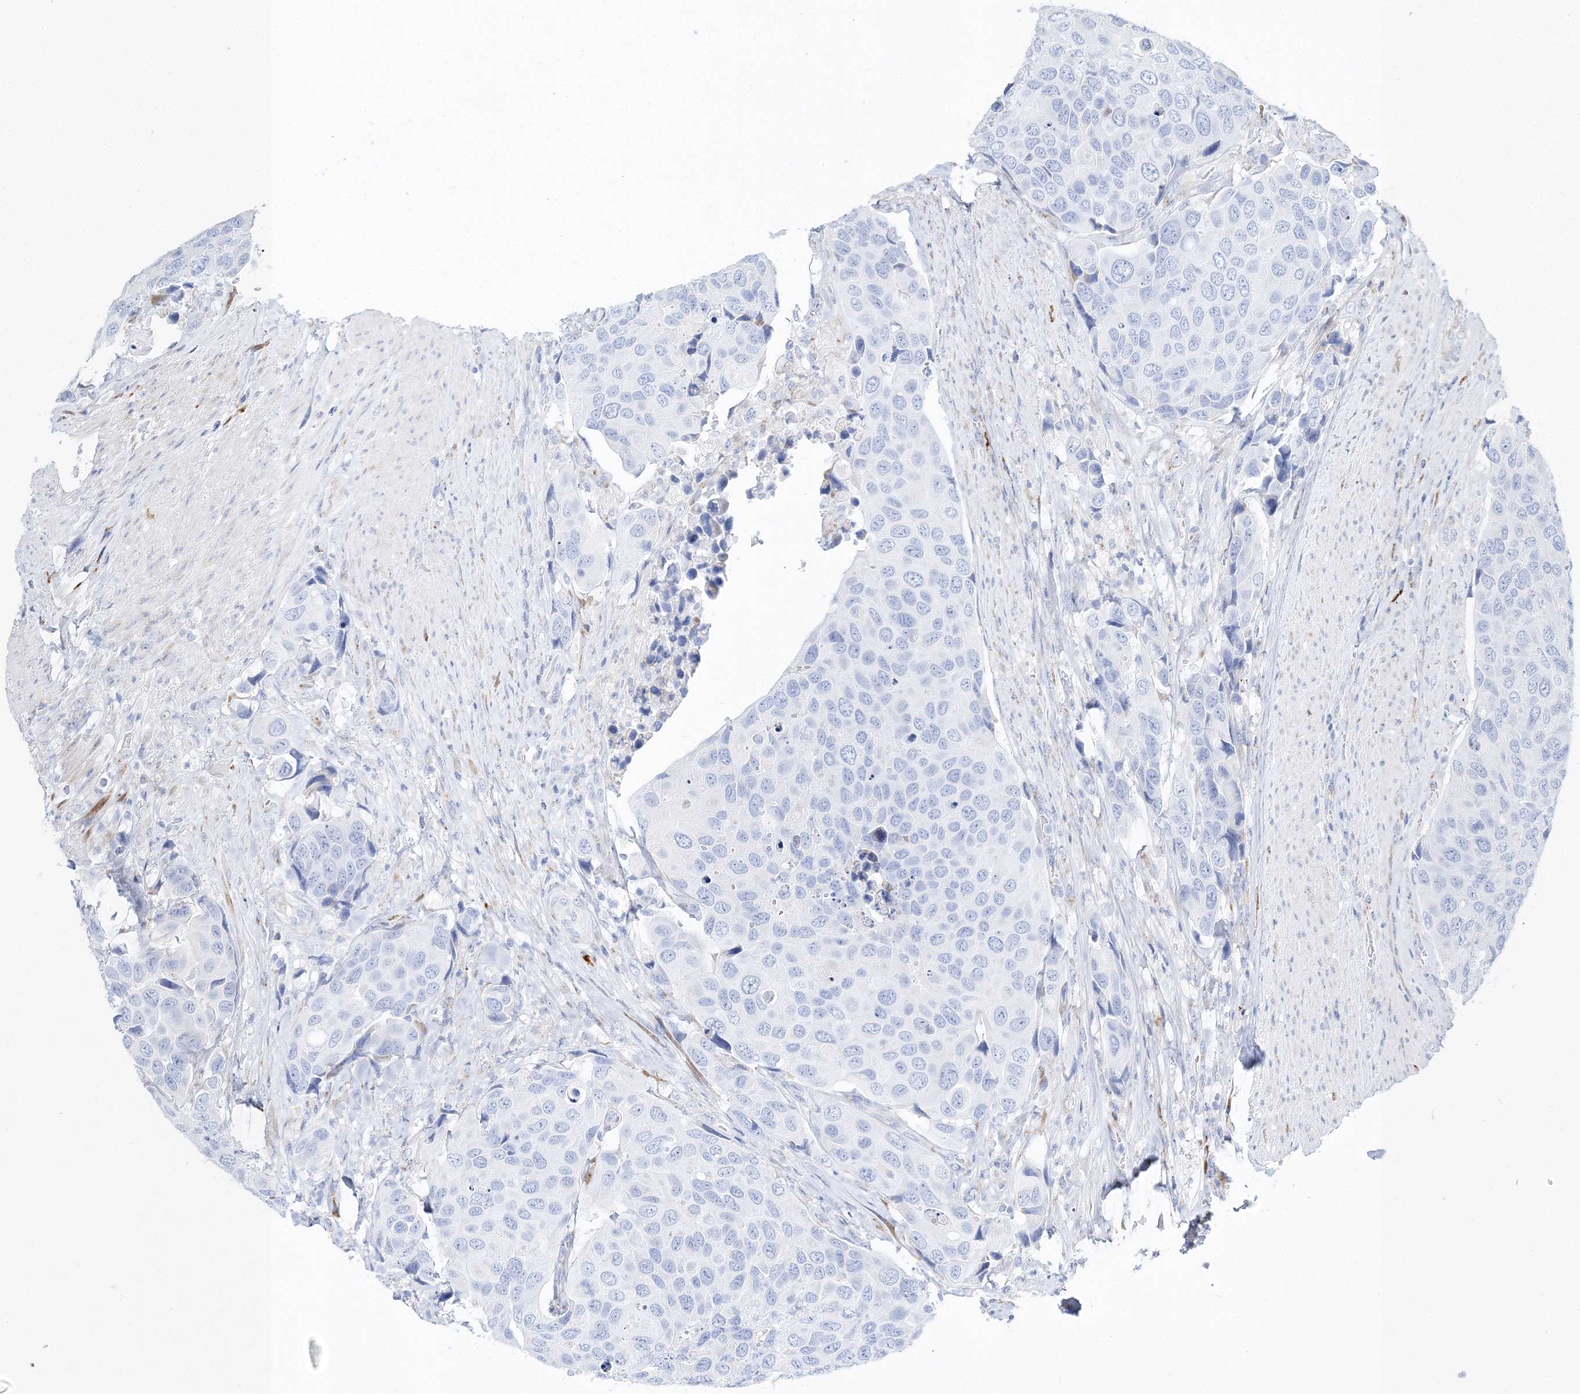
{"staining": {"intensity": "negative", "quantity": "none", "location": "none"}, "tissue": "urothelial cancer", "cell_type": "Tumor cells", "image_type": "cancer", "snomed": [{"axis": "morphology", "description": "Urothelial carcinoma, High grade"}, {"axis": "topography", "description": "Urinary bladder"}], "caption": "Protein analysis of urothelial carcinoma (high-grade) reveals no significant positivity in tumor cells.", "gene": "TSPYL6", "patient": {"sex": "male", "age": 74}}